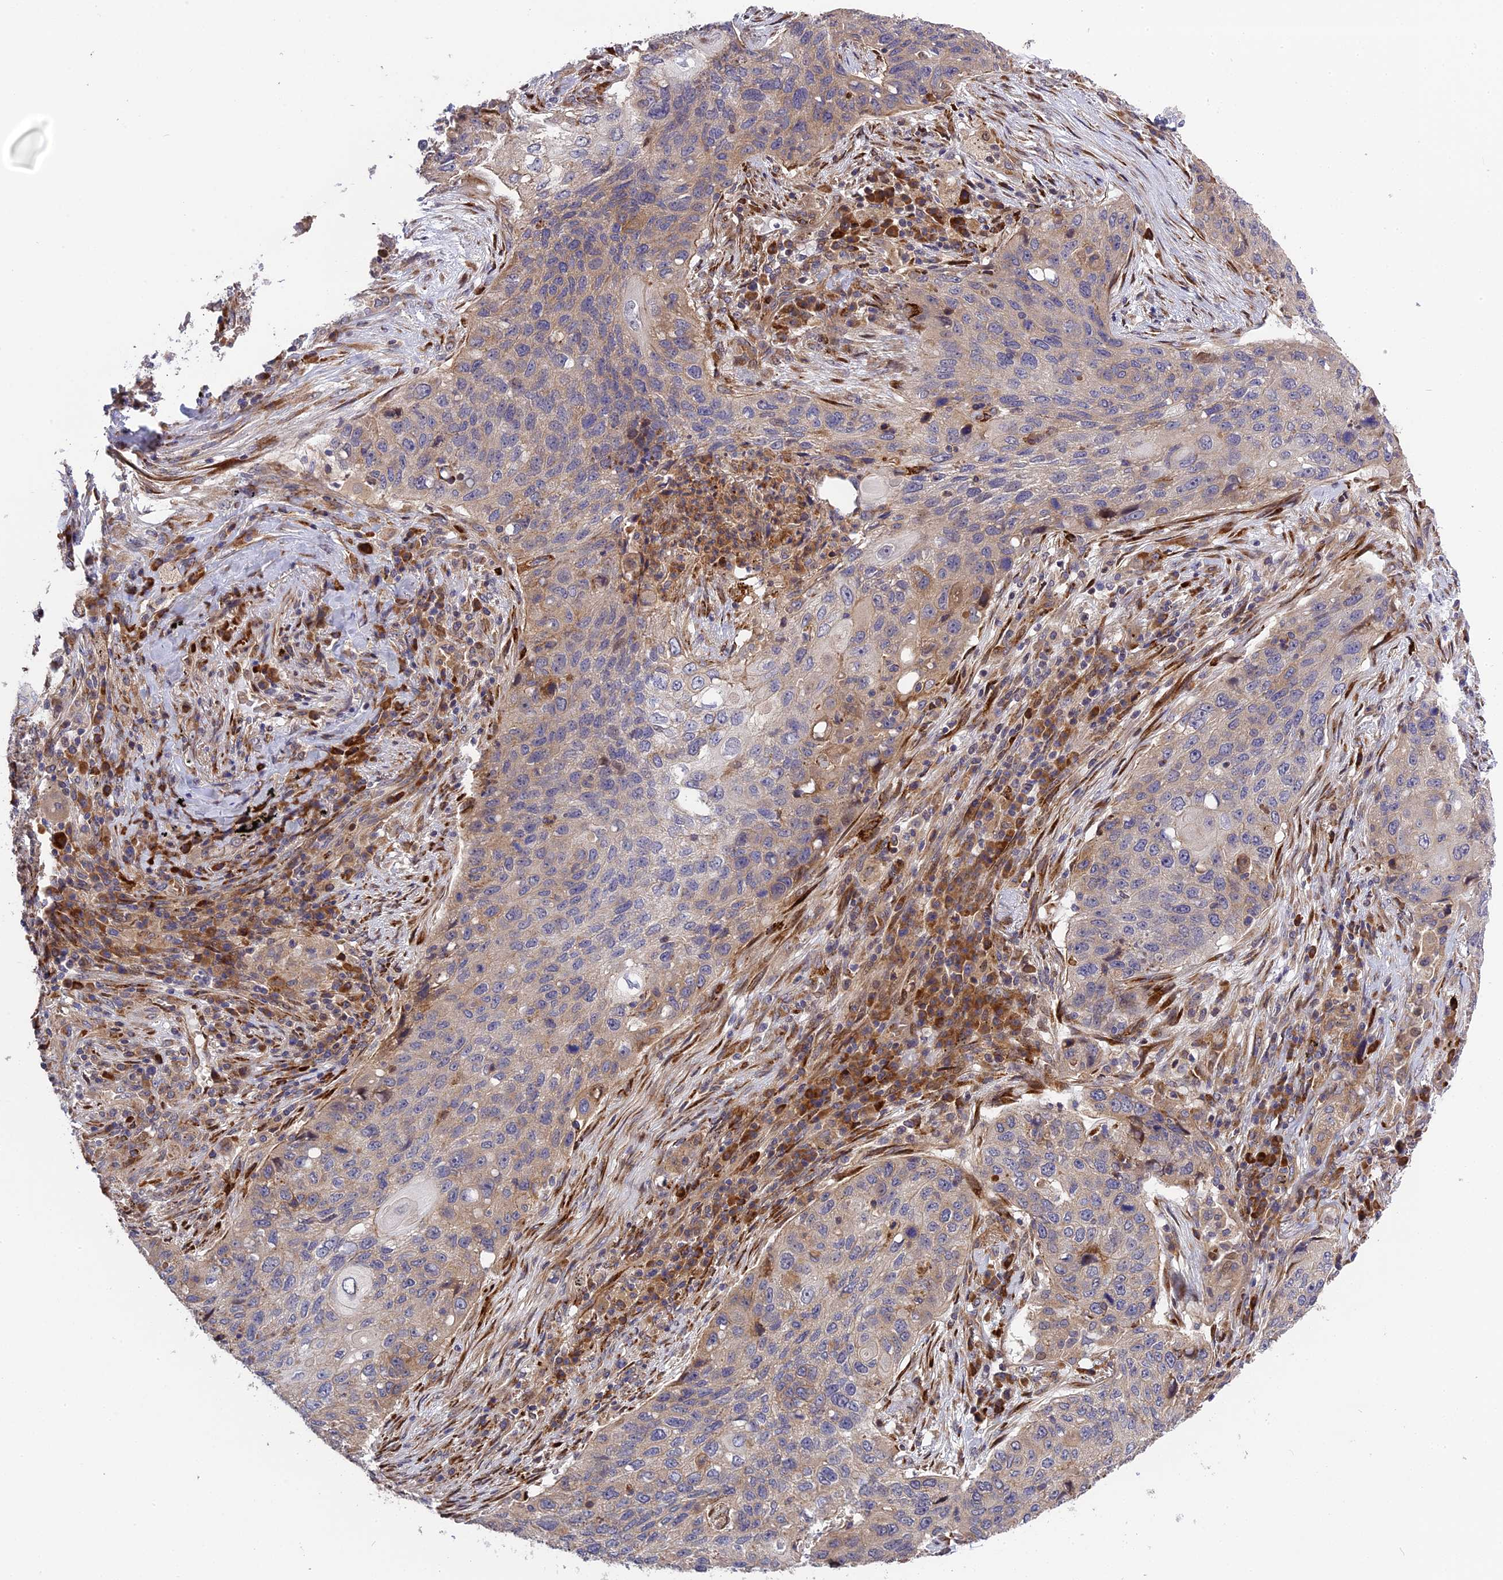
{"staining": {"intensity": "weak", "quantity": "25%-75%", "location": "cytoplasmic/membranous"}, "tissue": "lung cancer", "cell_type": "Tumor cells", "image_type": "cancer", "snomed": [{"axis": "morphology", "description": "Squamous cell carcinoma, NOS"}, {"axis": "topography", "description": "Lung"}], "caption": "Immunohistochemical staining of human lung cancer reveals weak cytoplasmic/membranous protein positivity in approximately 25%-75% of tumor cells.", "gene": "DDX60L", "patient": {"sex": "female", "age": 63}}